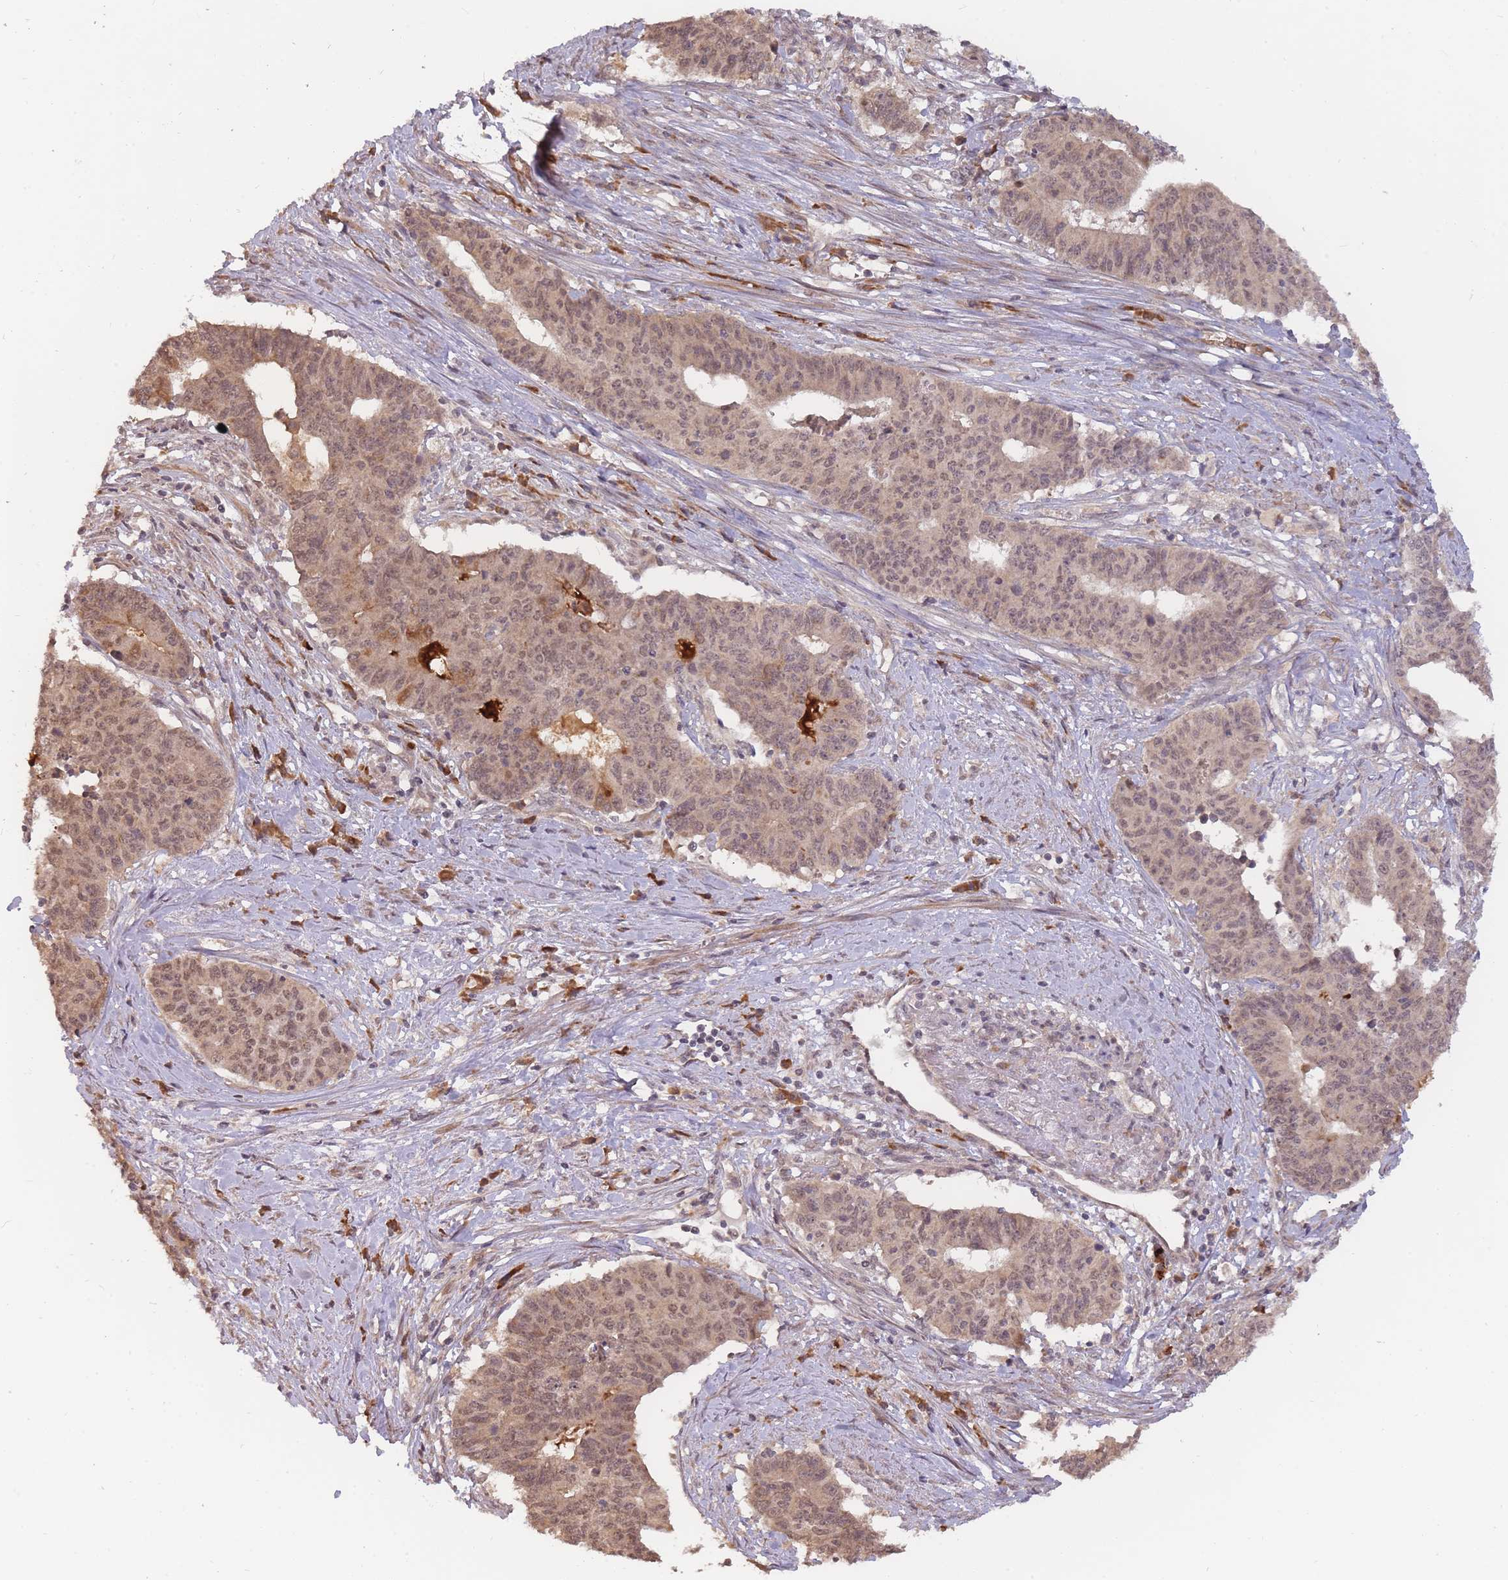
{"staining": {"intensity": "weak", "quantity": ">75%", "location": "cytoplasmic/membranous,nuclear"}, "tissue": "endometrial cancer", "cell_type": "Tumor cells", "image_type": "cancer", "snomed": [{"axis": "morphology", "description": "Adenocarcinoma, NOS"}, {"axis": "topography", "description": "Endometrium"}], "caption": "This micrograph shows endometrial cancer (adenocarcinoma) stained with immunohistochemistry to label a protein in brown. The cytoplasmic/membranous and nuclear of tumor cells show weak positivity for the protein. Nuclei are counter-stained blue.", "gene": "SMC6", "patient": {"sex": "female", "age": 59}}